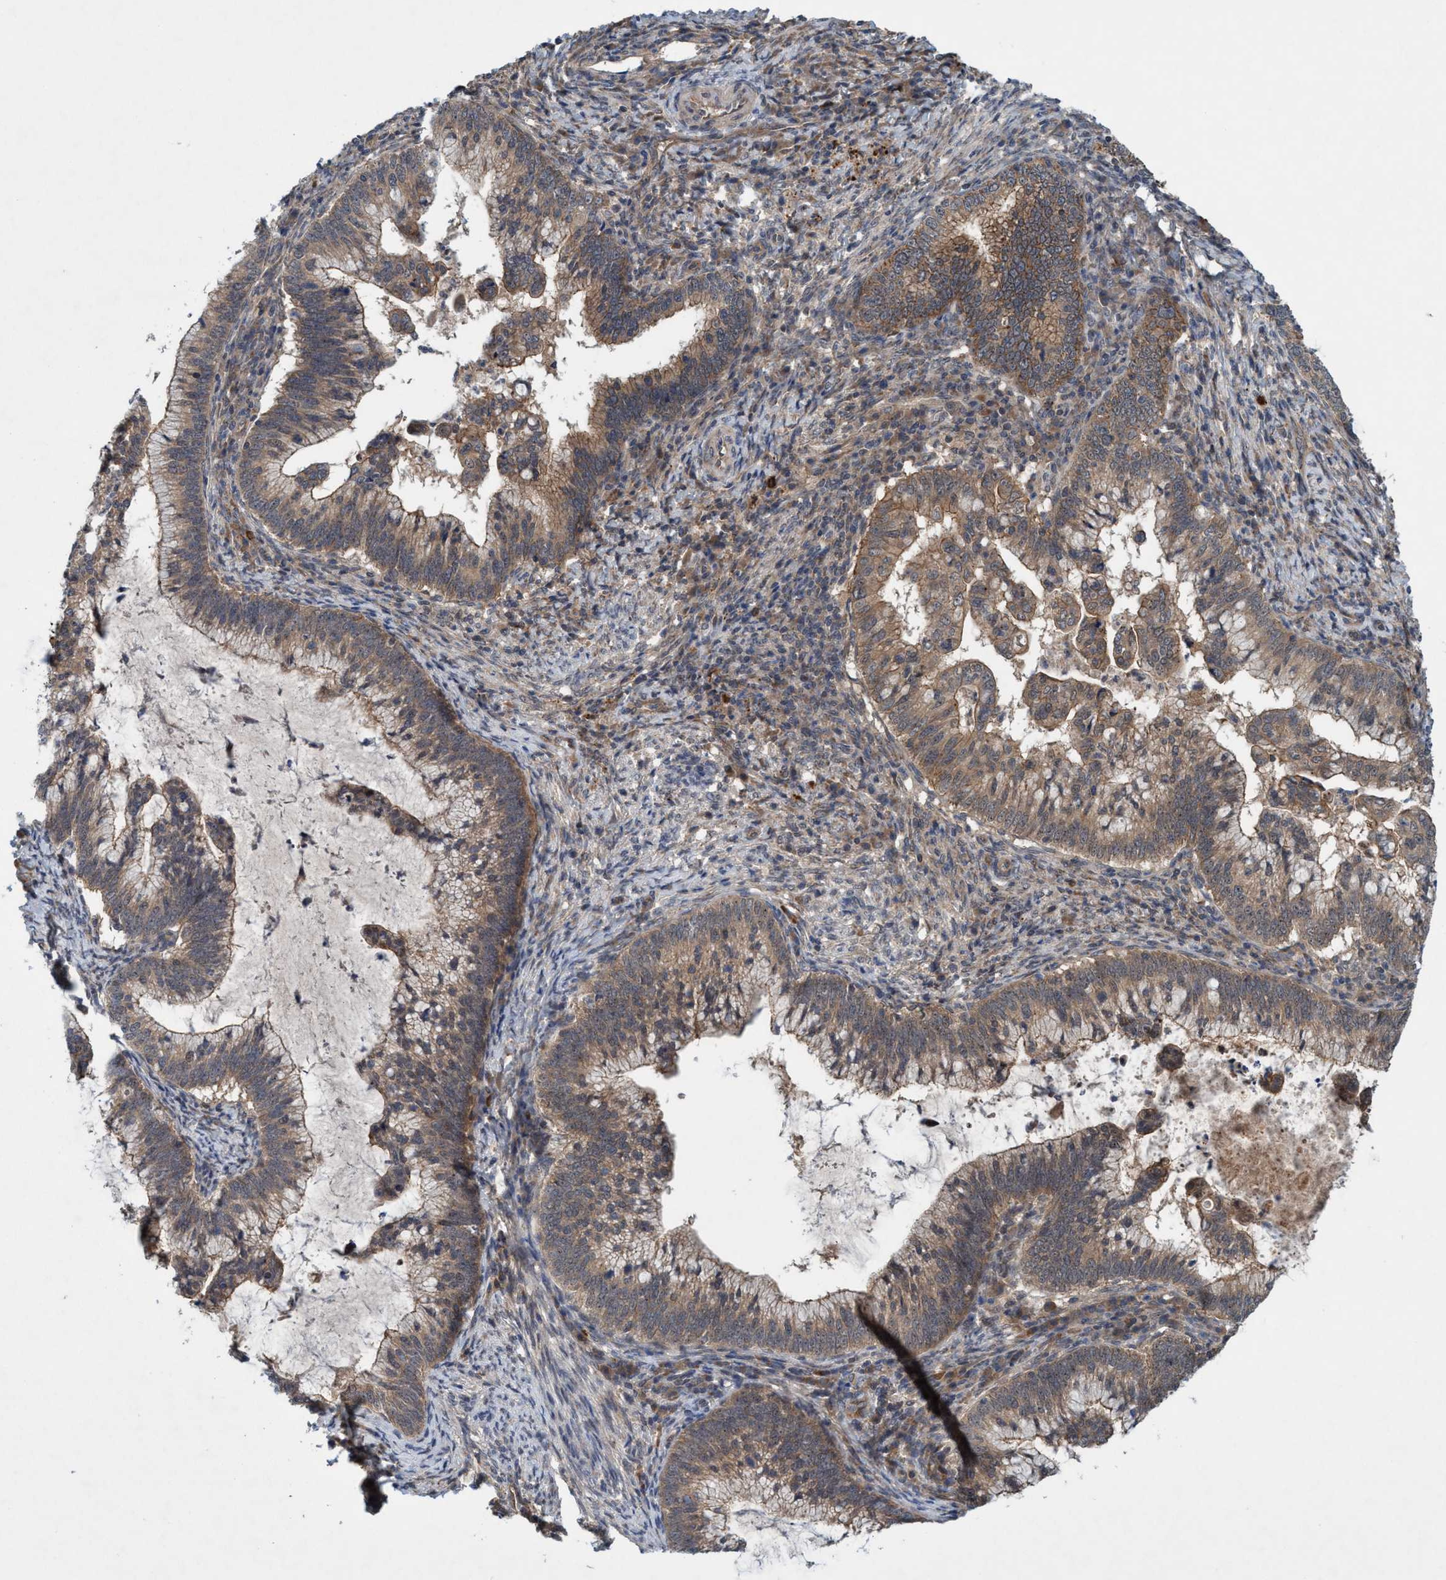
{"staining": {"intensity": "weak", "quantity": ">75%", "location": "cytoplasmic/membranous"}, "tissue": "cervical cancer", "cell_type": "Tumor cells", "image_type": "cancer", "snomed": [{"axis": "morphology", "description": "Adenocarcinoma, NOS"}, {"axis": "topography", "description": "Cervix"}], "caption": "Immunohistochemical staining of human cervical adenocarcinoma displays low levels of weak cytoplasmic/membranous staining in approximately >75% of tumor cells. The staining was performed using DAB to visualize the protein expression in brown, while the nuclei were stained in blue with hematoxylin (Magnification: 20x).", "gene": "TRIM65", "patient": {"sex": "female", "age": 36}}